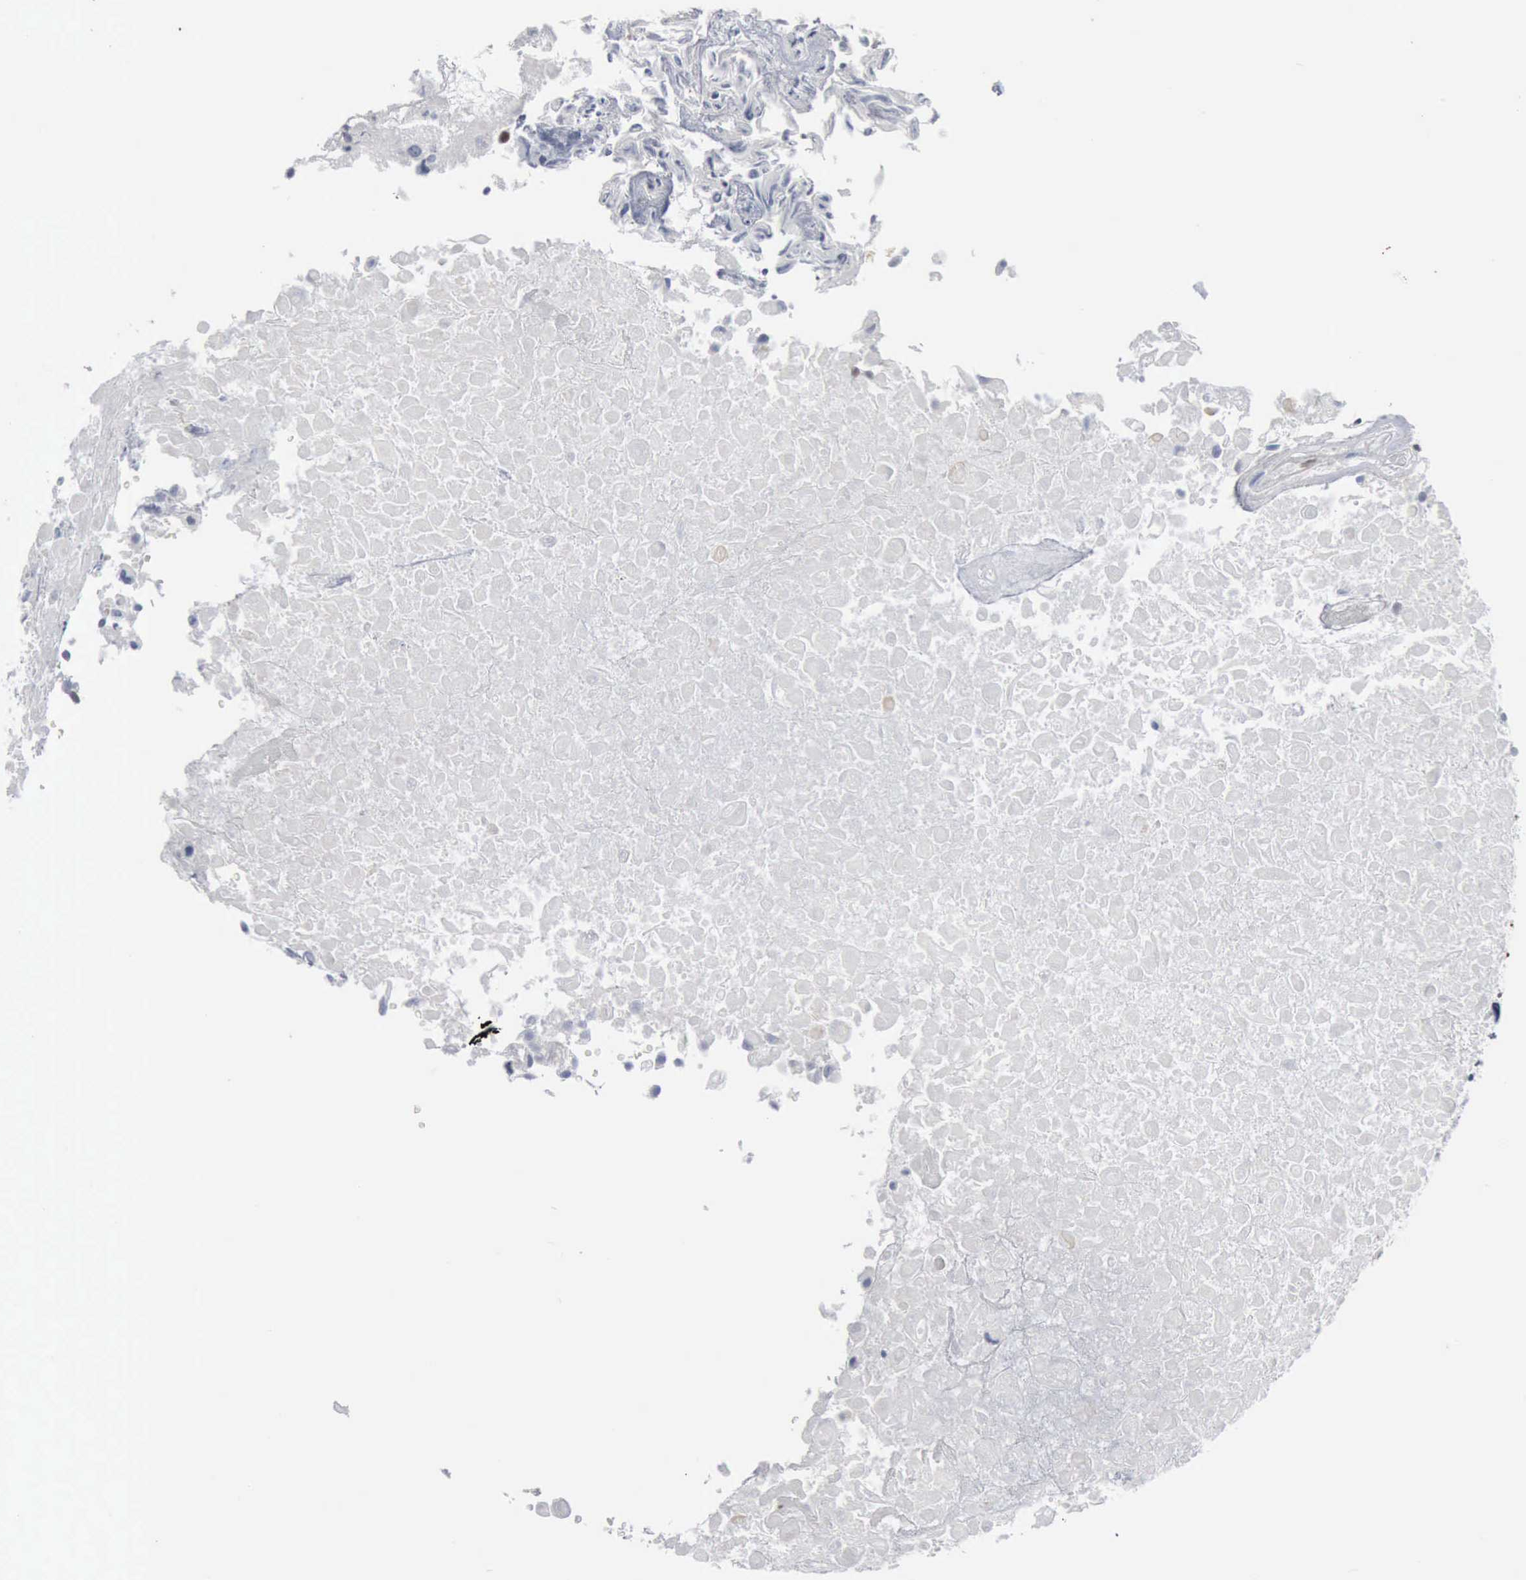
{"staining": {"intensity": "negative", "quantity": "none", "location": "none"}, "tissue": "urothelial cancer", "cell_type": "Tumor cells", "image_type": "cancer", "snomed": [{"axis": "morphology", "description": "Urothelial carcinoma, High grade"}, {"axis": "topography", "description": "Urinary bladder"}], "caption": "Immunohistochemistry (IHC) micrograph of urothelial carcinoma (high-grade) stained for a protein (brown), which reveals no staining in tumor cells.", "gene": "FGF2", "patient": {"sex": "male", "age": 56}}